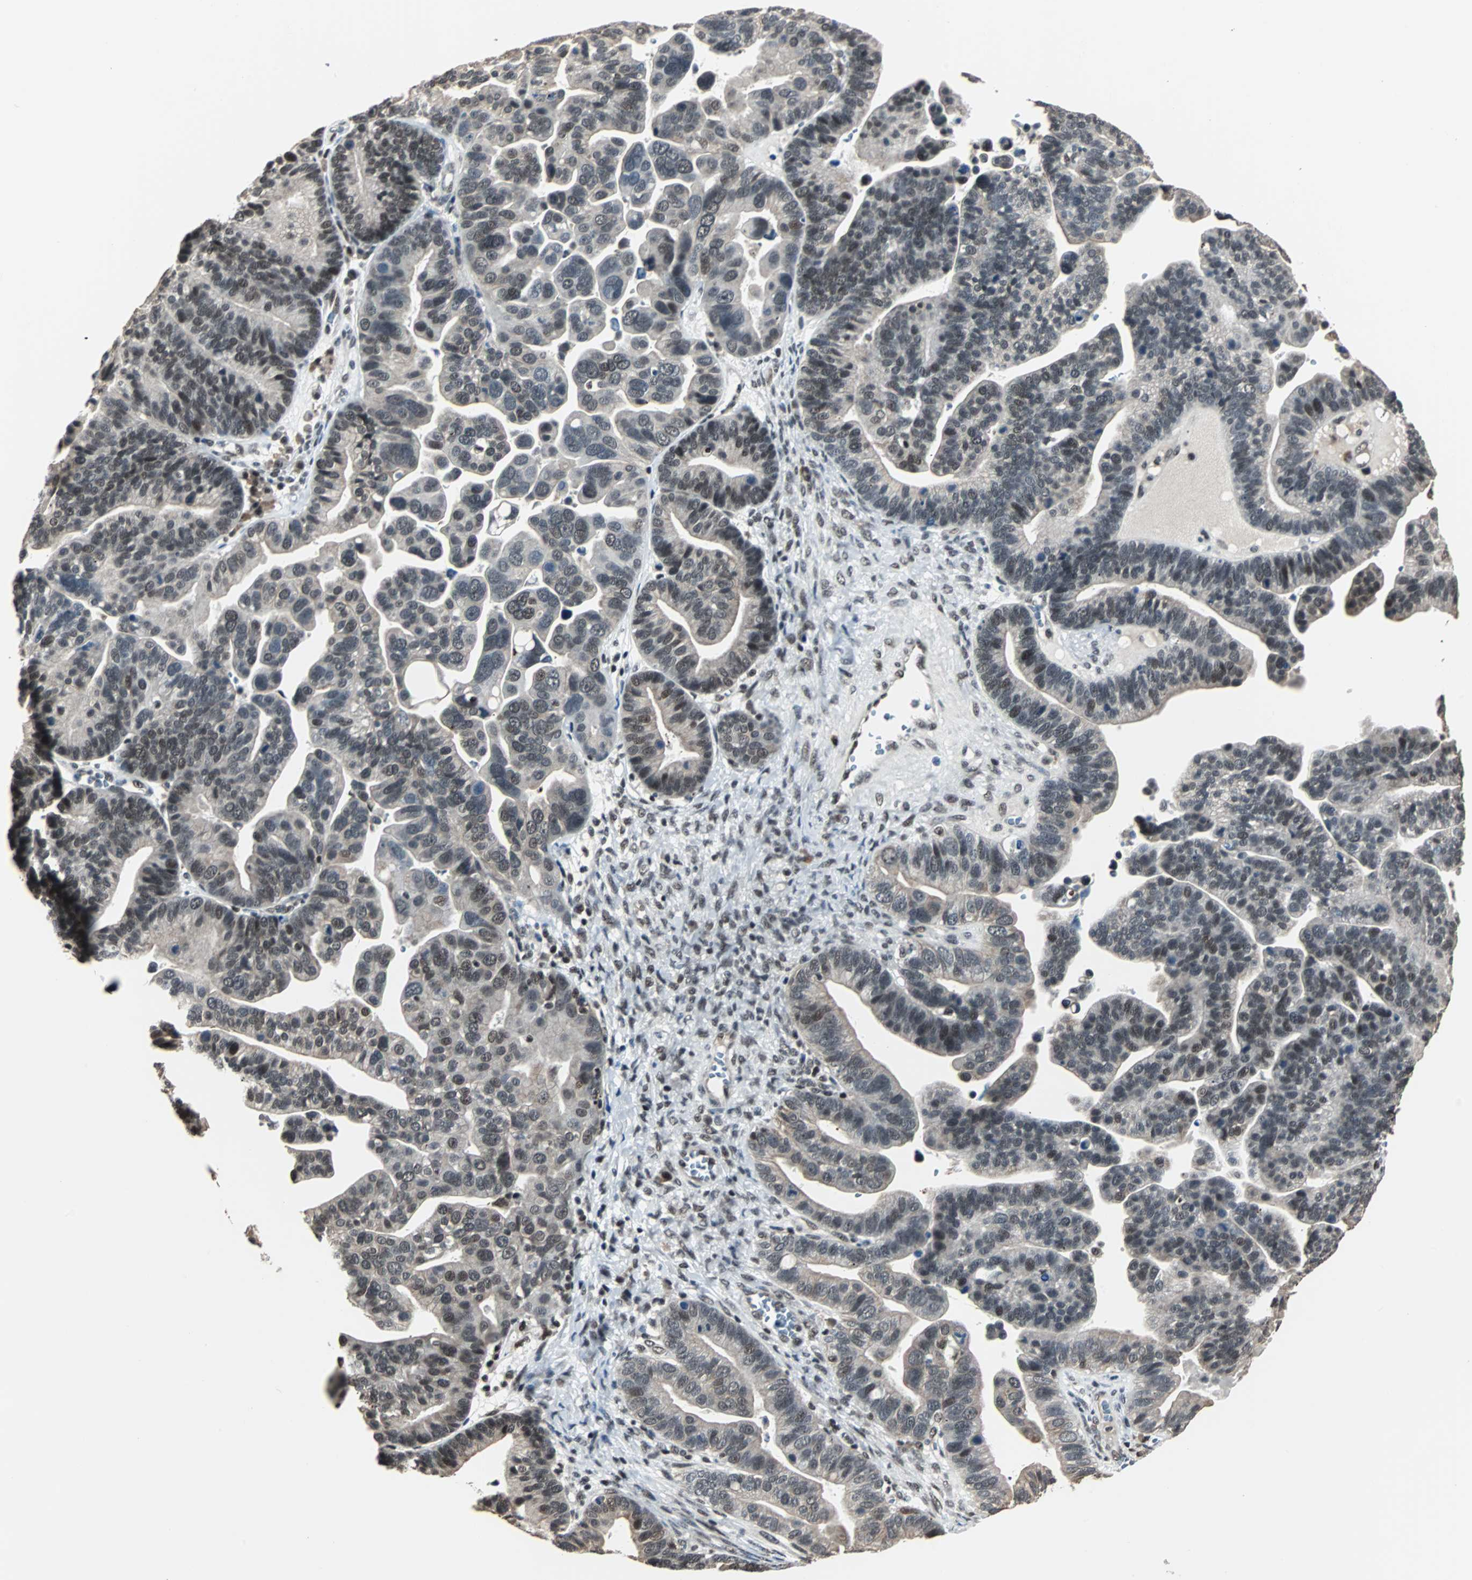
{"staining": {"intensity": "moderate", "quantity": "25%-75%", "location": "nuclear"}, "tissue": "ovarian cancer", "cell_type": "Tumor cells", "image_type": "cancer", "snomed": [{"axis": "morphology", "description": "Cystadenocarcinoma, serous, NOS"}, {"axis": "topography", "description": "Ovary"}], "caption": "IHC histopathology image of neoplastic tissue: ovarian cancer (serous cystadenocarcinoma) stained using immunohistochemistry displays medium levels of moderate protein expression localized specifically in the nuclear of tumor cells, appearing as a nuclear brown color.", "gene": "TERF2IP", "patient": {"sex": "female", "age": 56}}